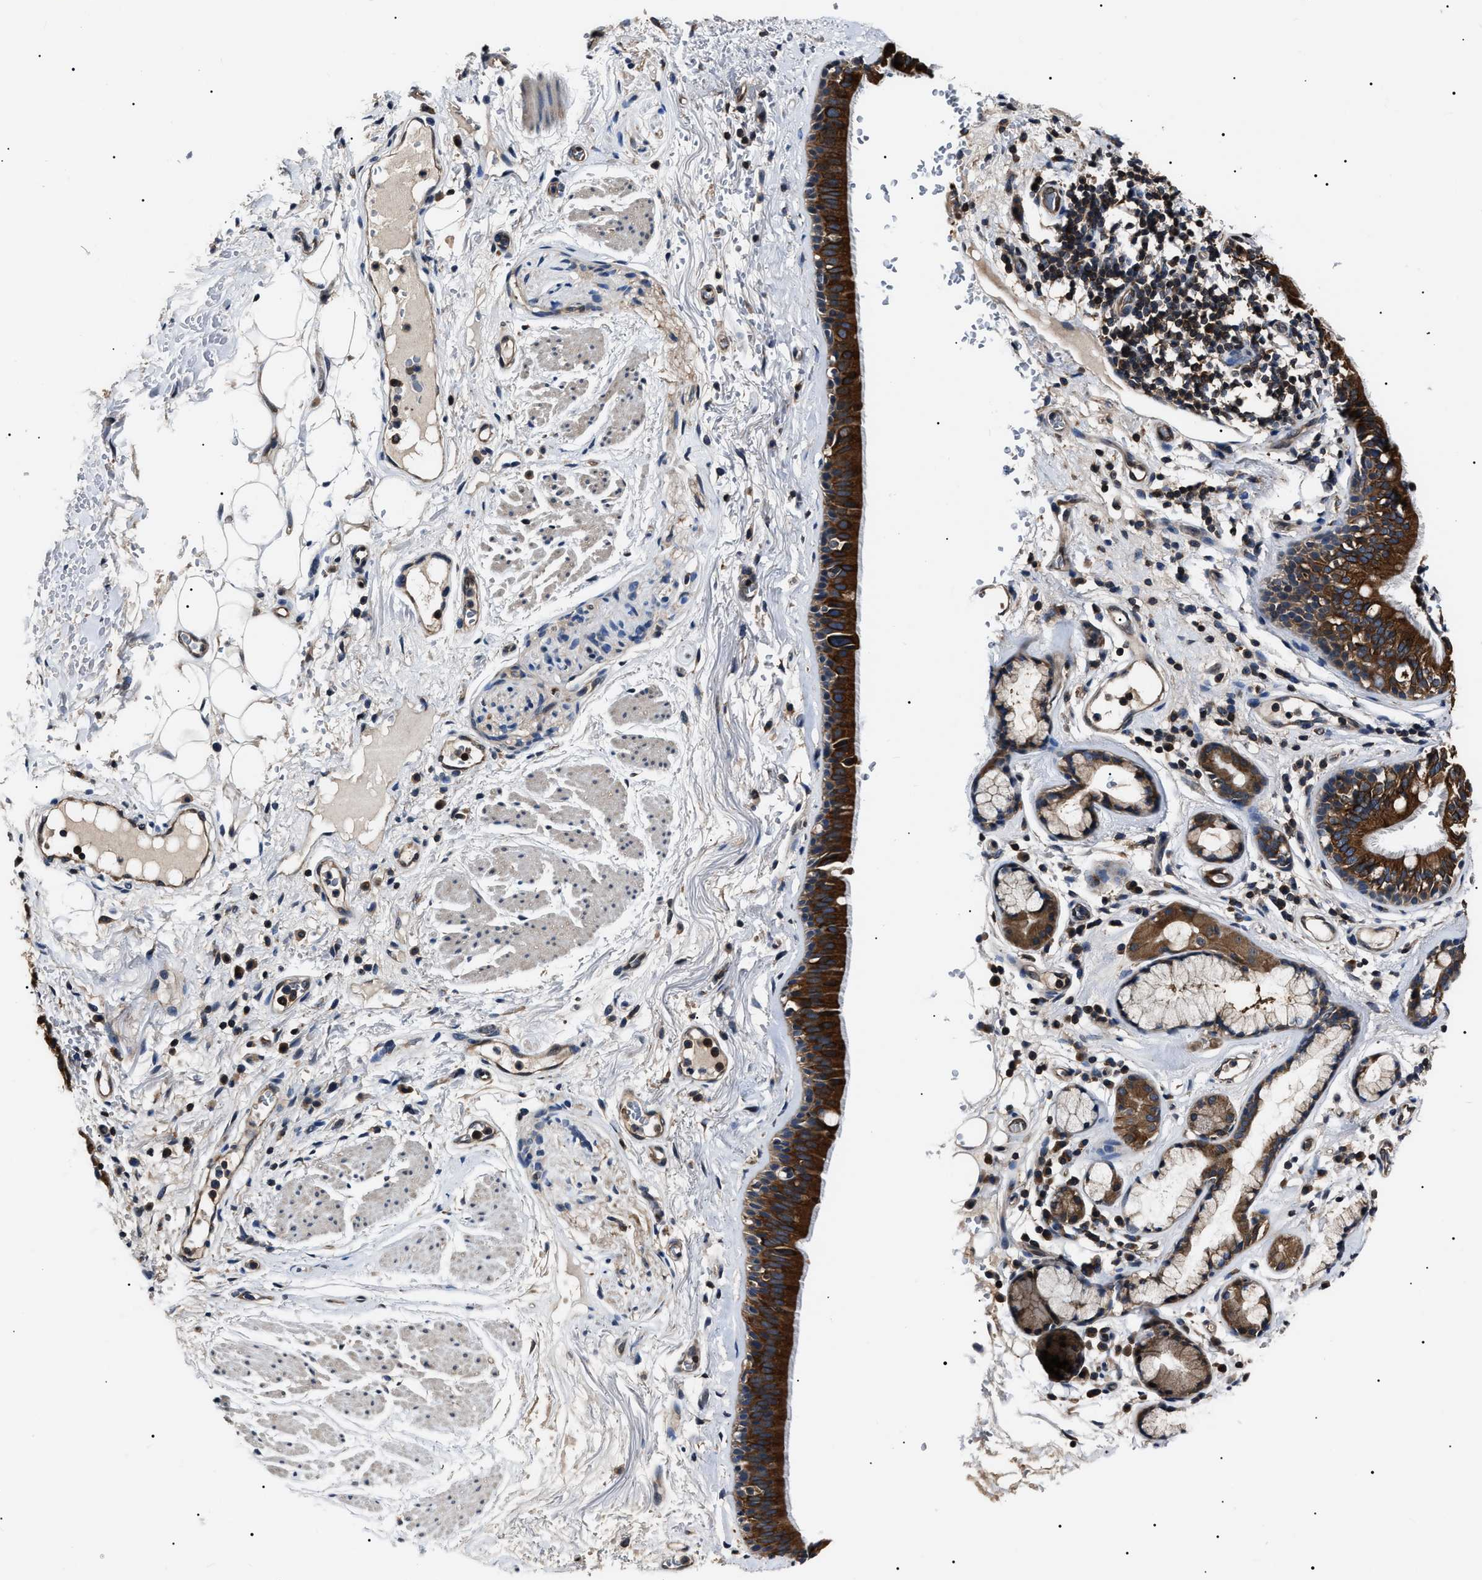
{"staining": {"intensity": "strong", "quantity": ">75%", "location": "cytoplasmic/membranous"}, "tissue": "bronchus", "cell_type": "Respiratory epithelial cells", "image_type": "normal", "snomed": [{"axis": "morphology", "description": "Normal tissue, NOS"}, {"axis": "topography", "description": "Cartilage tissue"}], "caption": "Bronchus was stained to show a protein in brown. There is high levels of strong cytoplasmic/membranous staining in about >75% of respiratory epithelial cells. Using DAB (brown) and hematoxylin (blue) stains, captured at high magnification using brightfield microscopy.", "gene": "CCT8", "patient": {"sex": "female", "age": 63}}